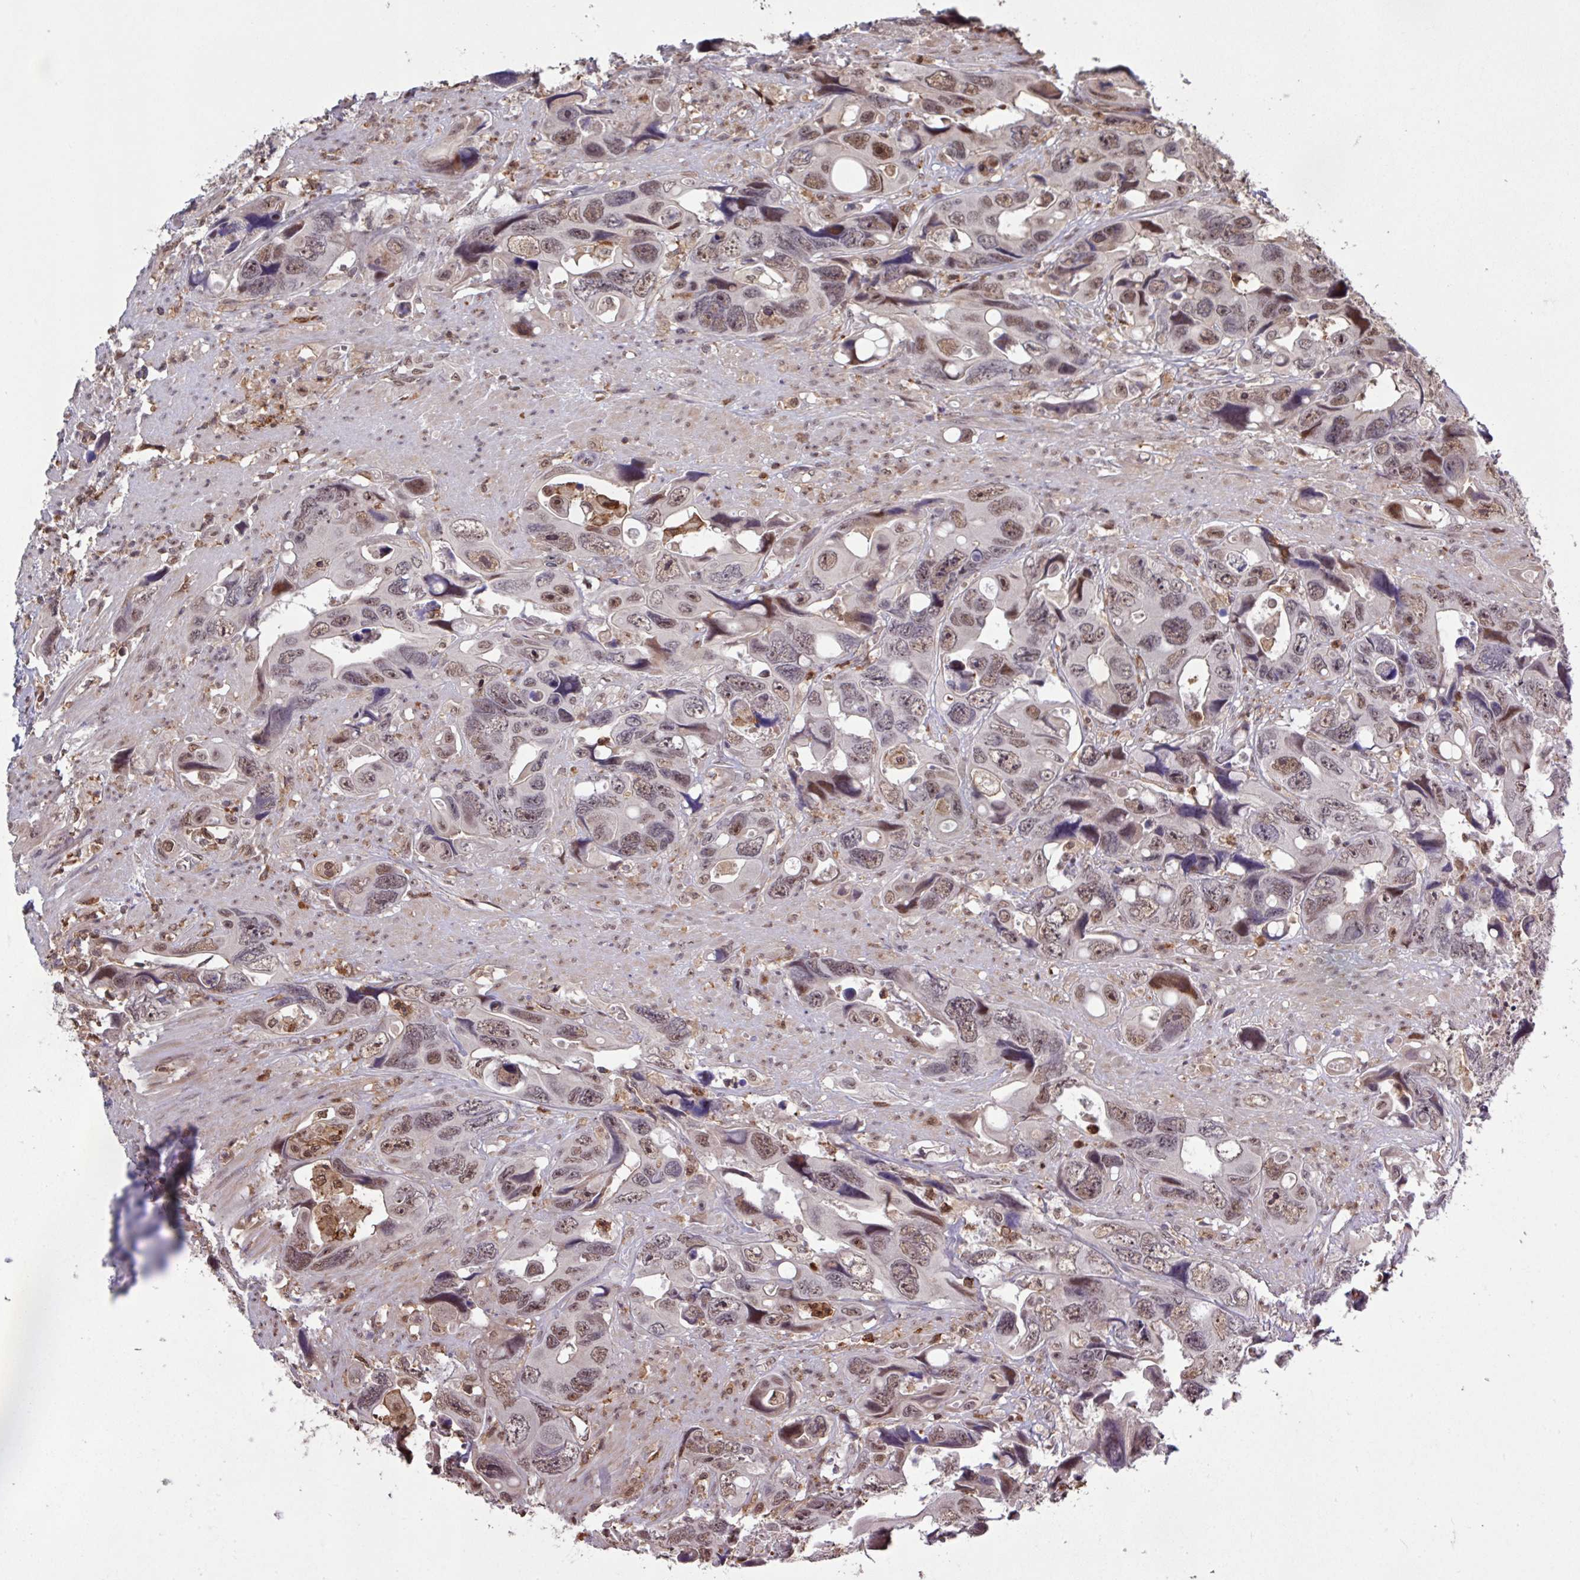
{"staining": {"intensity": "moderate", "quantity": ">75%", "location": "nuclear"}, "tissue": "colorectal cancer", "cell_type": "Tumor cells", "image_type": "cancer", "snomed": [{"axis": "morphology", "description": "Adenocarcinoma, NOS"}, {"axis": "topography", "description": "Rectum"}], "caption": "This is an image of IHC staining of colorectal adenocarcinoma, which shows moderate staining in the nuclear of tumor cells.", "gene": "GON7", "patient": {"sex": "male", "age": 57}}